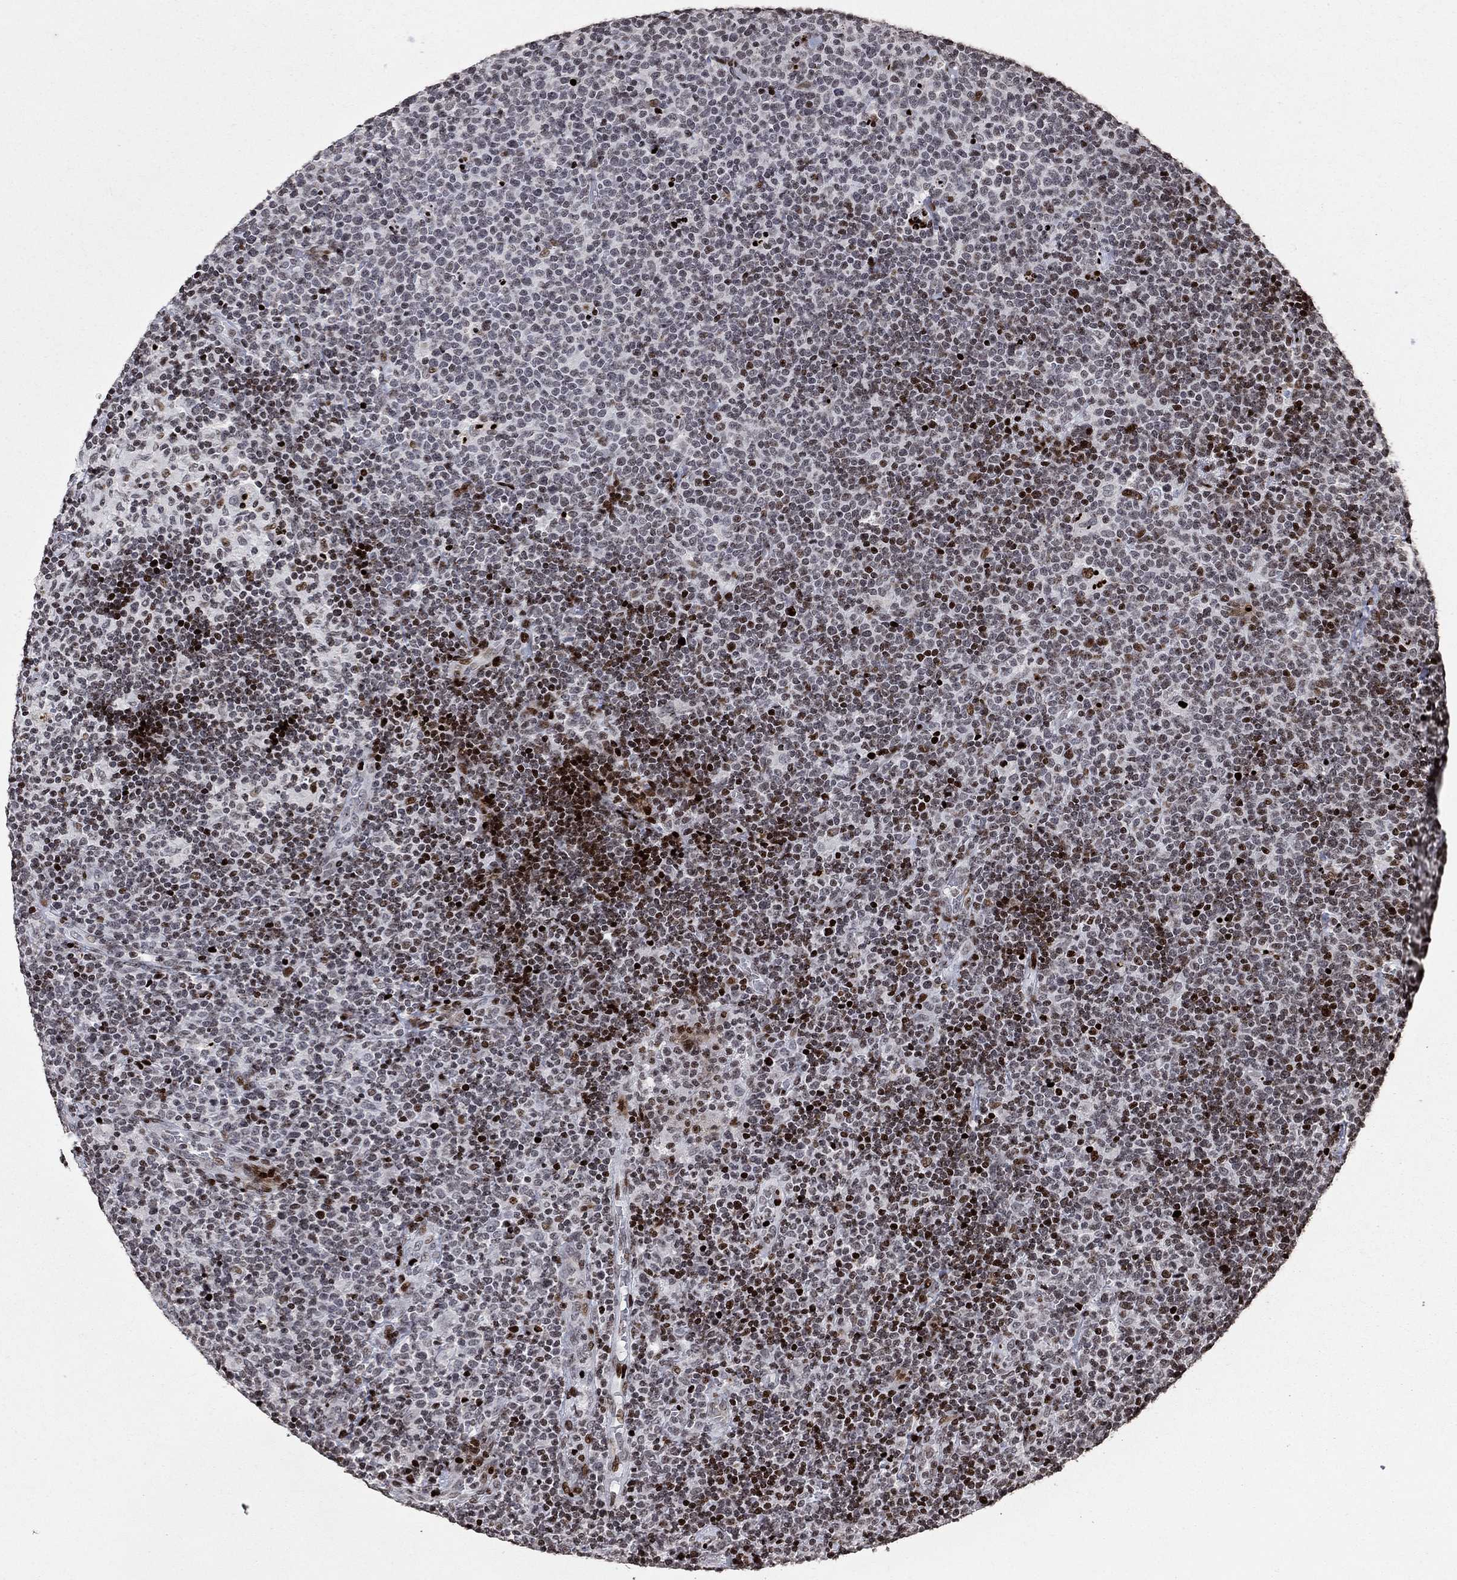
{"staining": {"intensity": "strong", "quantity": "<25%", "location": "nuclear"}, "tissue": "lymphoma", "cell_type": "Tumor cells", "image_type": "cancer", "snomed": [{"axis": "morphology", "description": "Malignant lymphoma, non-Hodgkin's type, High grade"}, {"axis": "topography", "description": "Lymph node"}], "caption": "Malignant lymphoma, non-Hodgkin's type (high-grade) was stained to show a protein in brown. There is medium levels of strong nuclear expression in about <25% of tumor cells.", "gene": "SRSF3", "patient": {"sex": "male", "age": 61}}